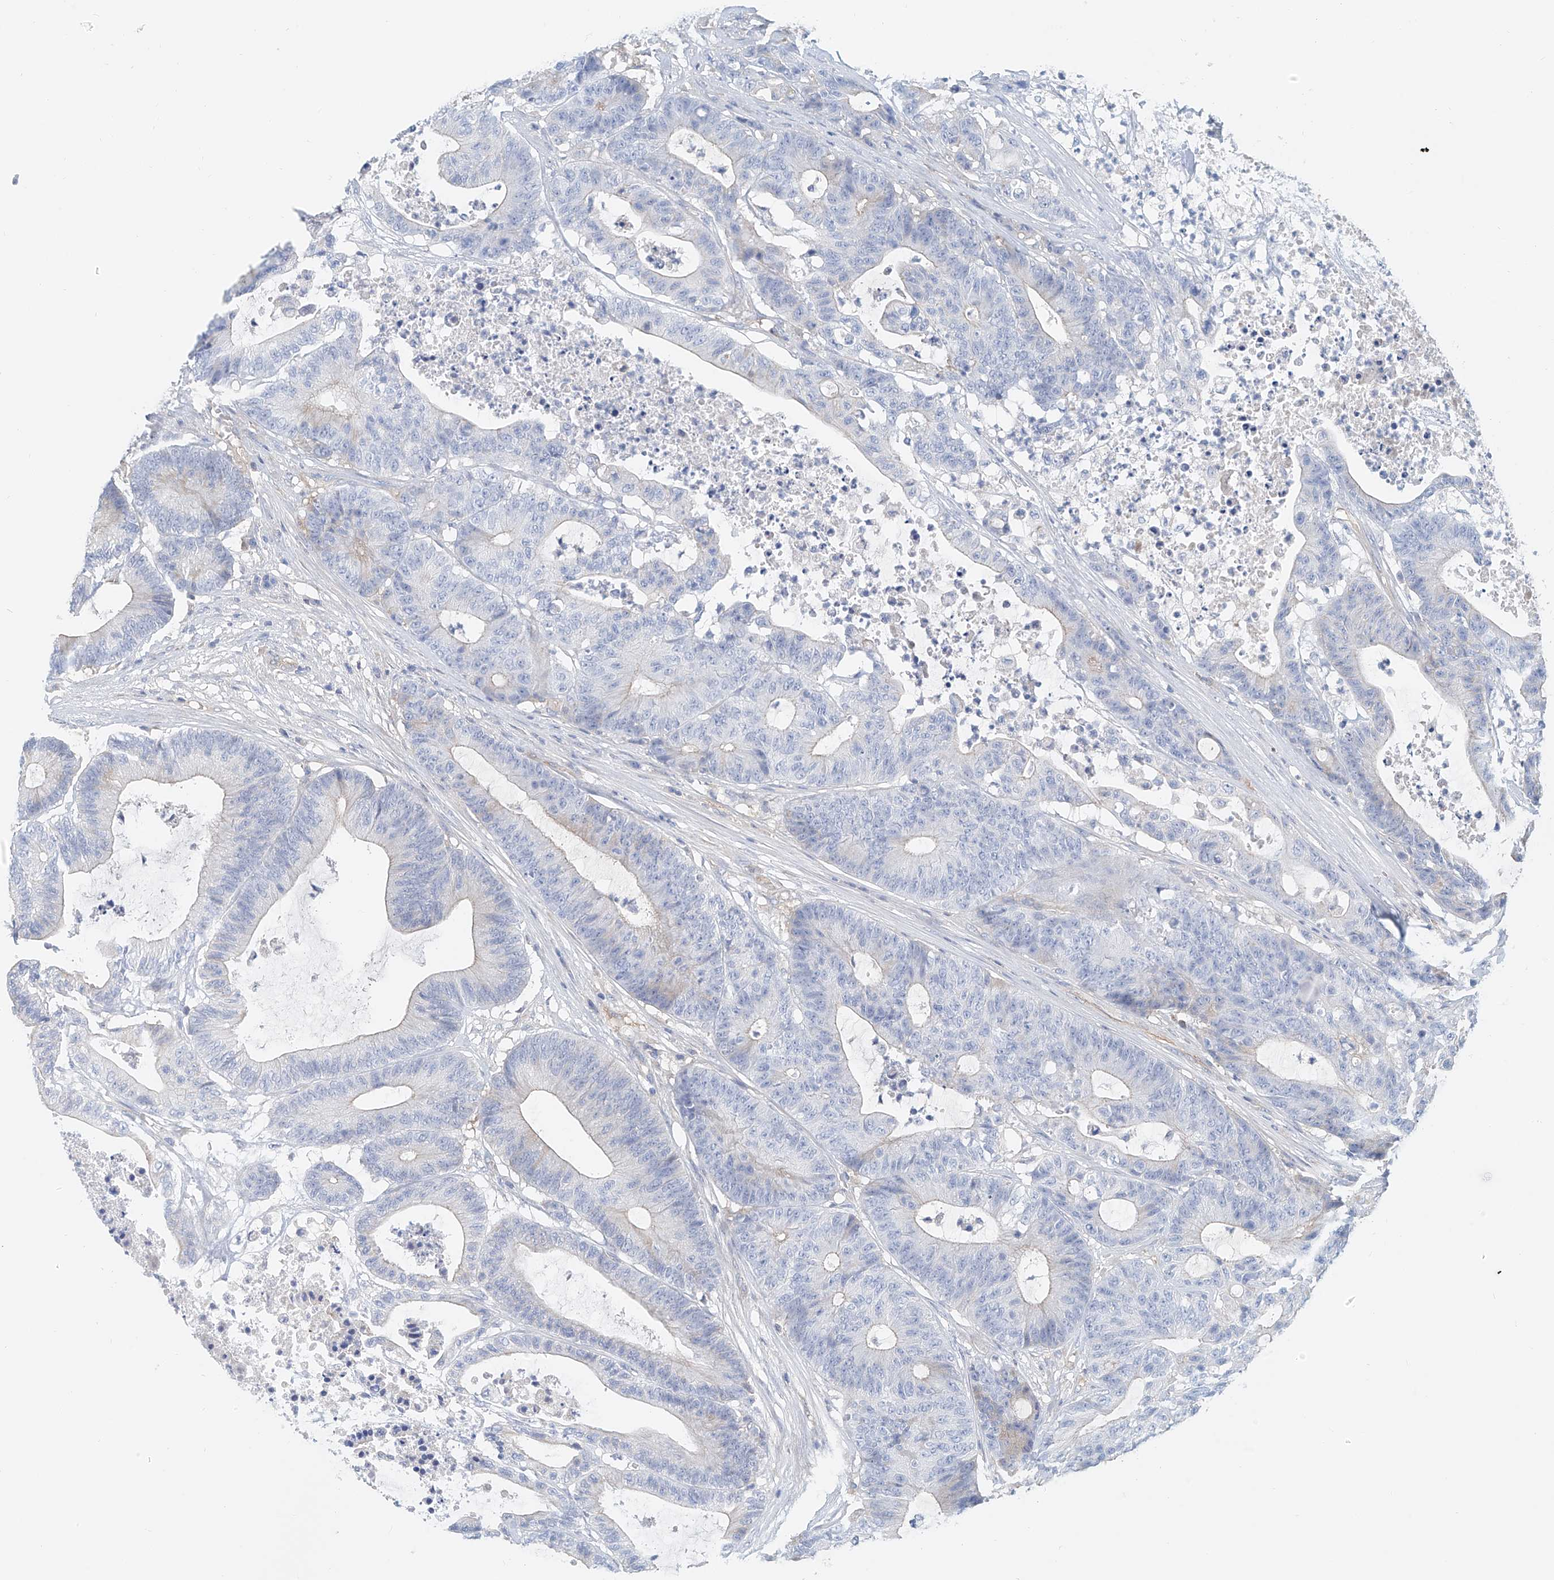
{"staining": {"intensity": "negative", "quantity": "none", "location": "none"}, "tissue": "colorectal cancer", "cell_type": "Tumor cells", "image_type": "cancer", "snomed": [{"axis": "morphology", "description": "Adenocarcinoma, NOS"}, {"axis": "topography", "description": "Colon"}], "caption": "Immunohistochemistry (IHC) of adenocarcinoma (colorectal) reveals no expression in tumor cells.", "gene": "FRYL", "patient": {"sex": "female", "age": 84}}